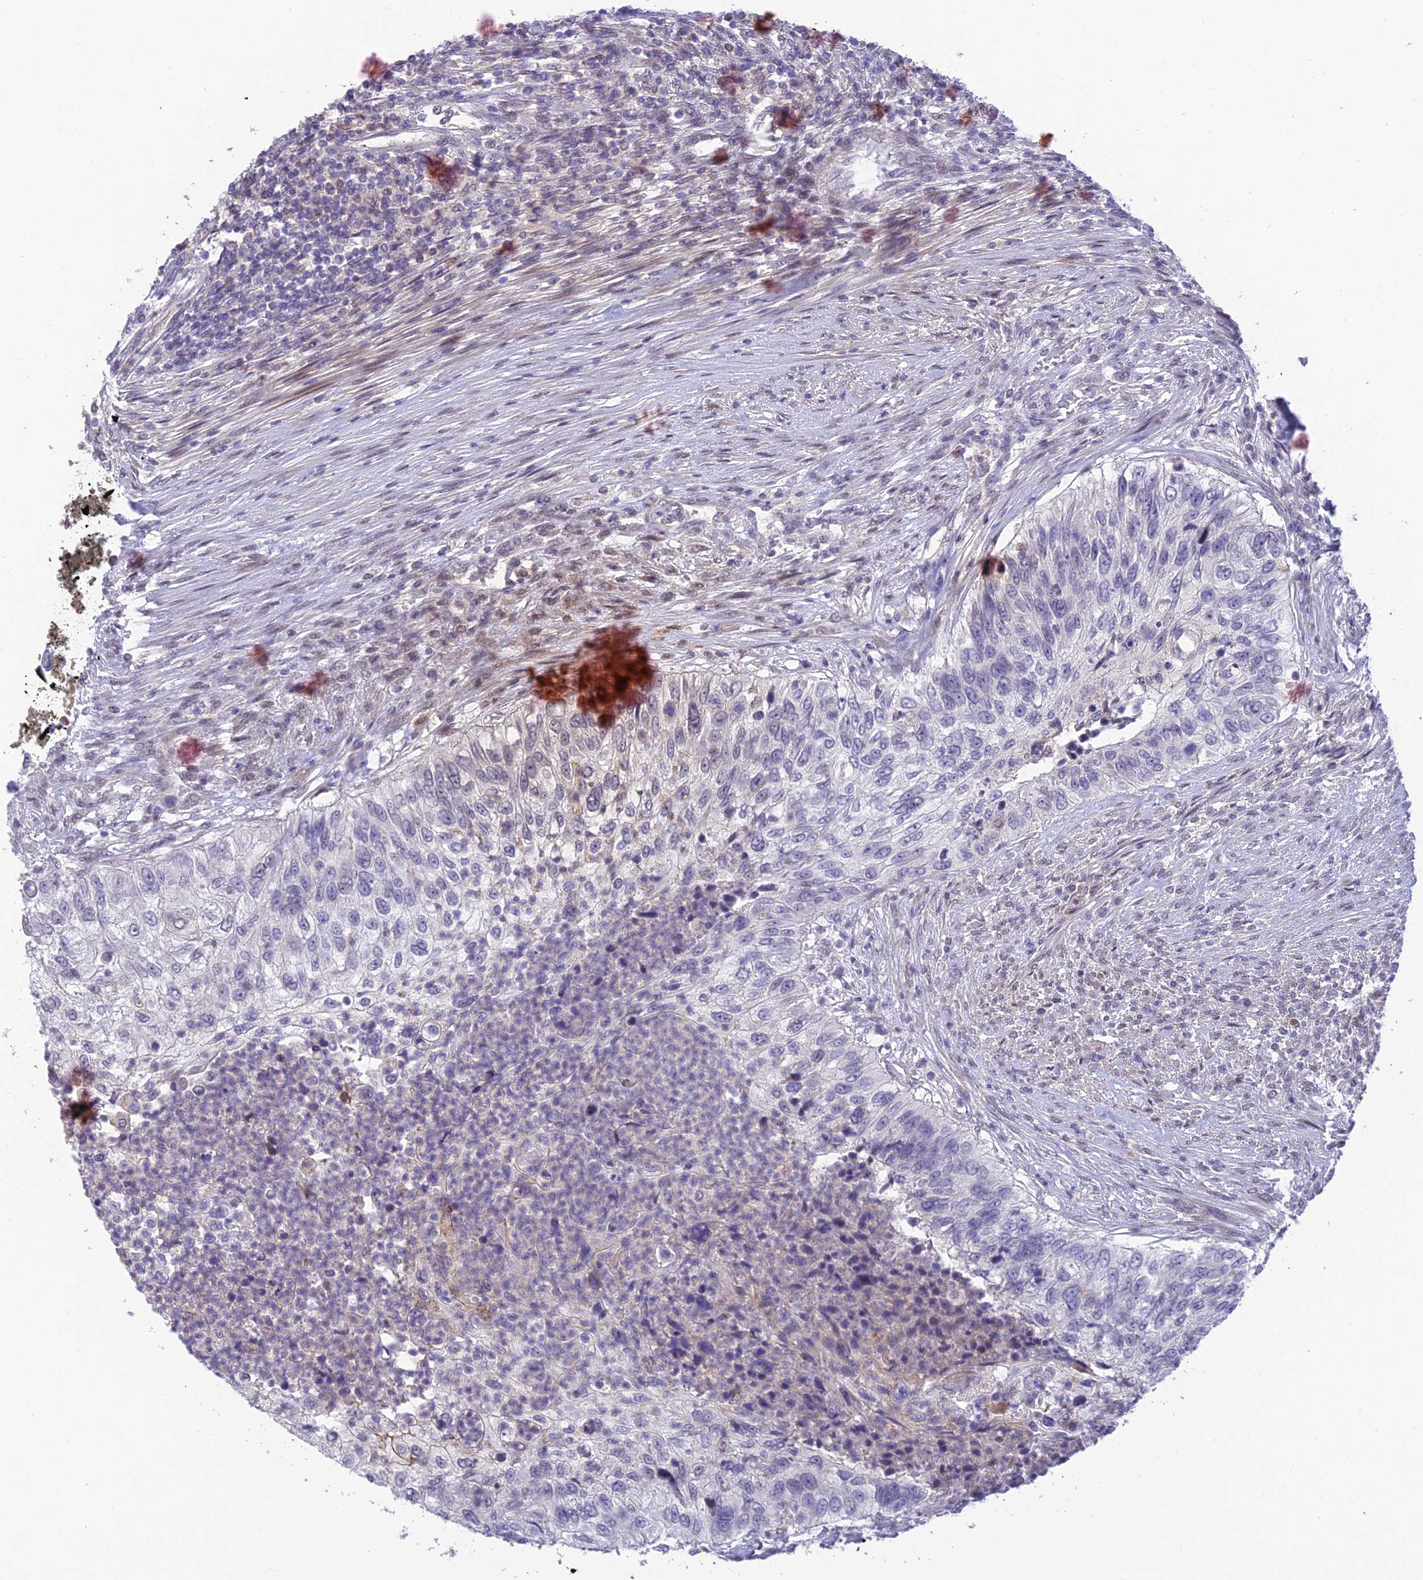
{"staining": {"intensity": "negative", "quantity": "none", "location": "none"}, "tissue": "urothelial cancer", "cell_type": "Tumor cells", "image_type": "cancer", "snomed": [{"axis": "morphology", "description": "Urothelial carcinoma, High grade"}, {"axis": "topography", "description": "Urinary bladder"}], "caption": "Protein analysis of high-grade urothelial carcinoma shows no significant staining in tumor cells.", "gene": "BMT2", "patient": {"sex": "female", "age": 60}}